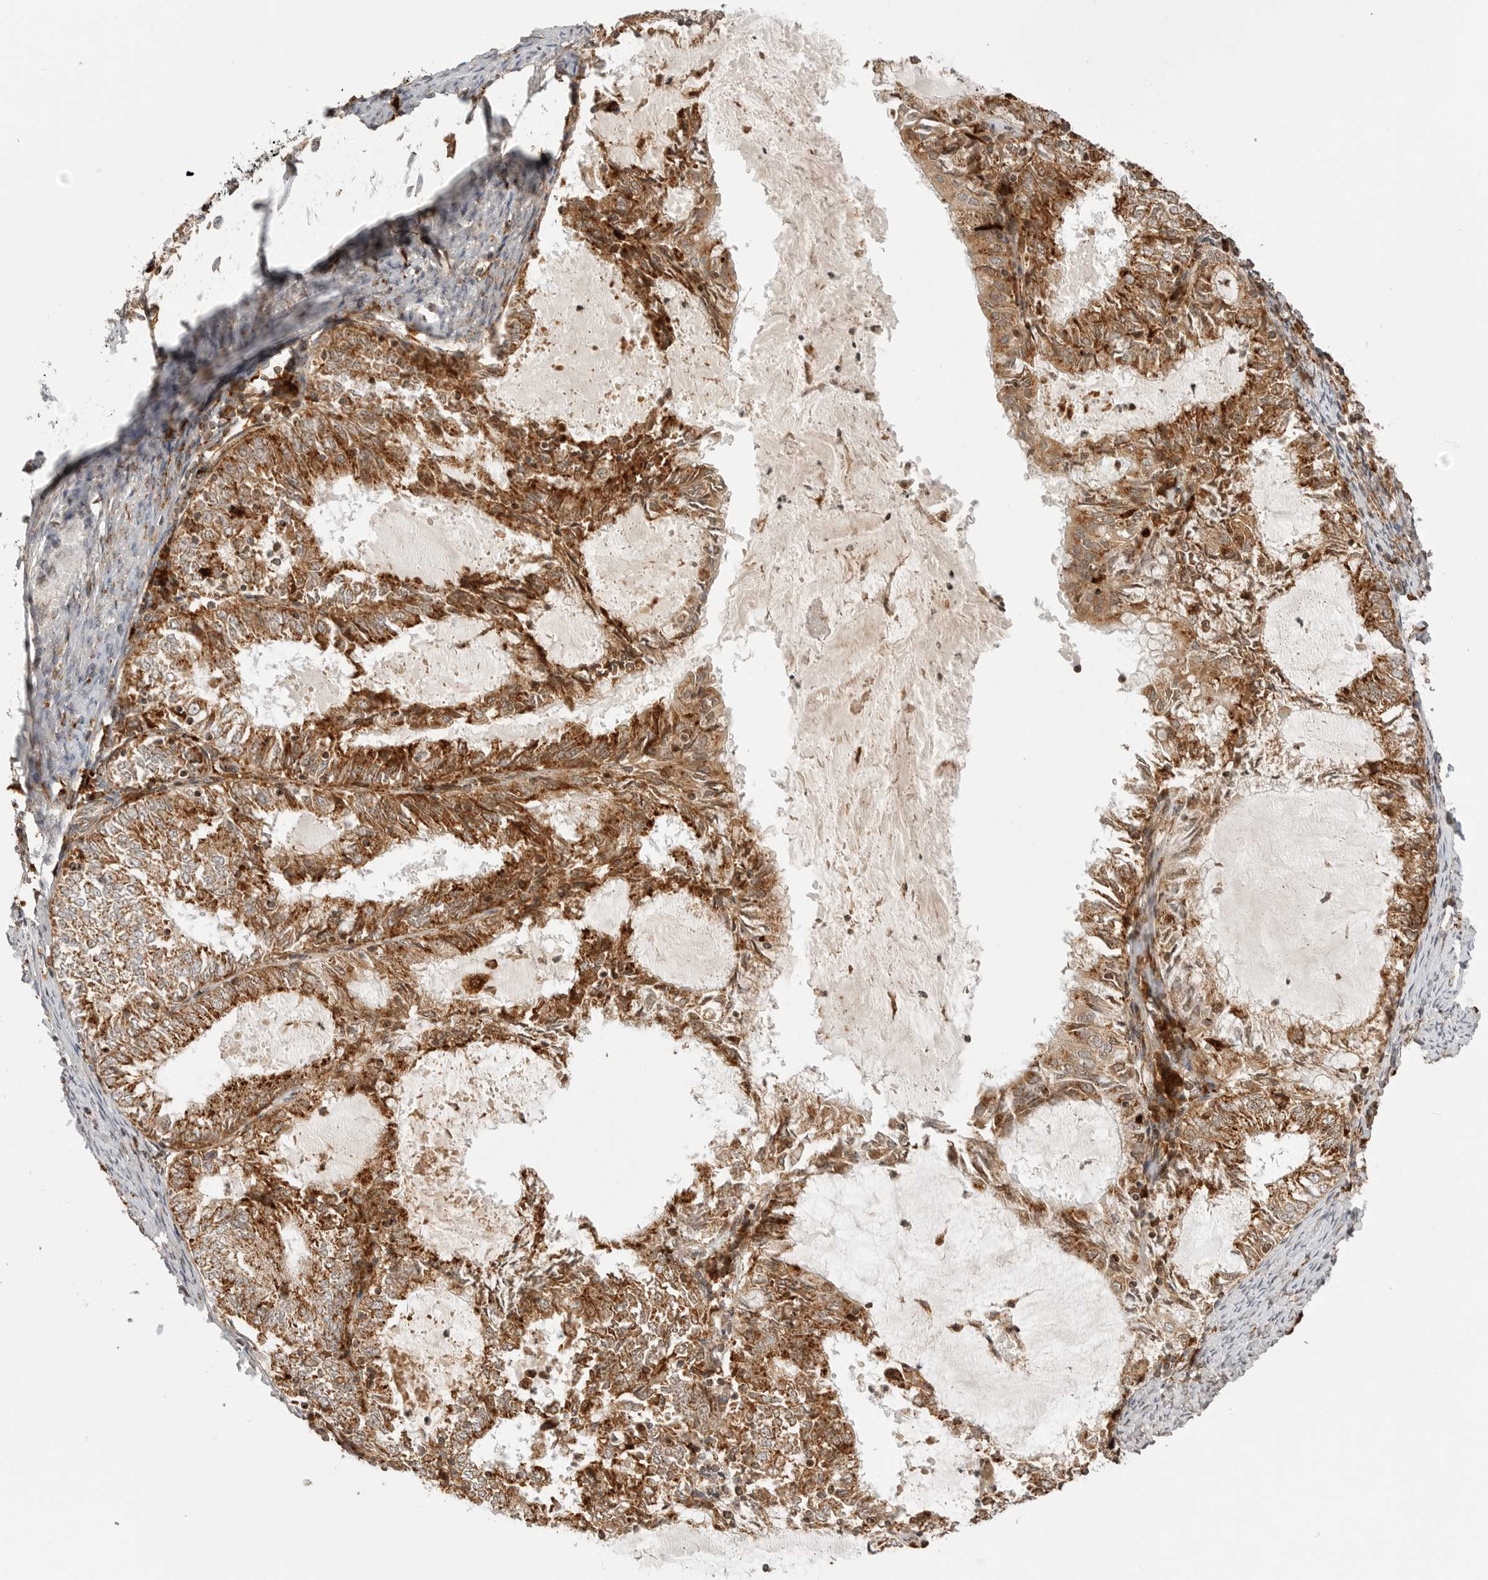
{"staining": {"intensity": "strong", "quantity": ">75%", "location": "cytoplasmic/membranous"}, "tissue": "endometrial cancer", "cell_type": "Tumor cells", "image_type": "cancer", "snomed": [{"axis": "morphology", "description": "Adenocarcinoma, NOS"}, {"axis": "topography", "description": "Endometrium"}], "caption": "Endometrial cancer (adenocarcinoma) was stained to show a protein in brown. There is high levels of strong cytoplasmic/membranous positivity in about >75% of tumor cells. The staining is performed using DAB brown chromogen to label protein expression. The nuclei are counter-stained blue using hematoxylin.", "gene": "IDUA", "patient": {"sex": "female", "age": 57}}